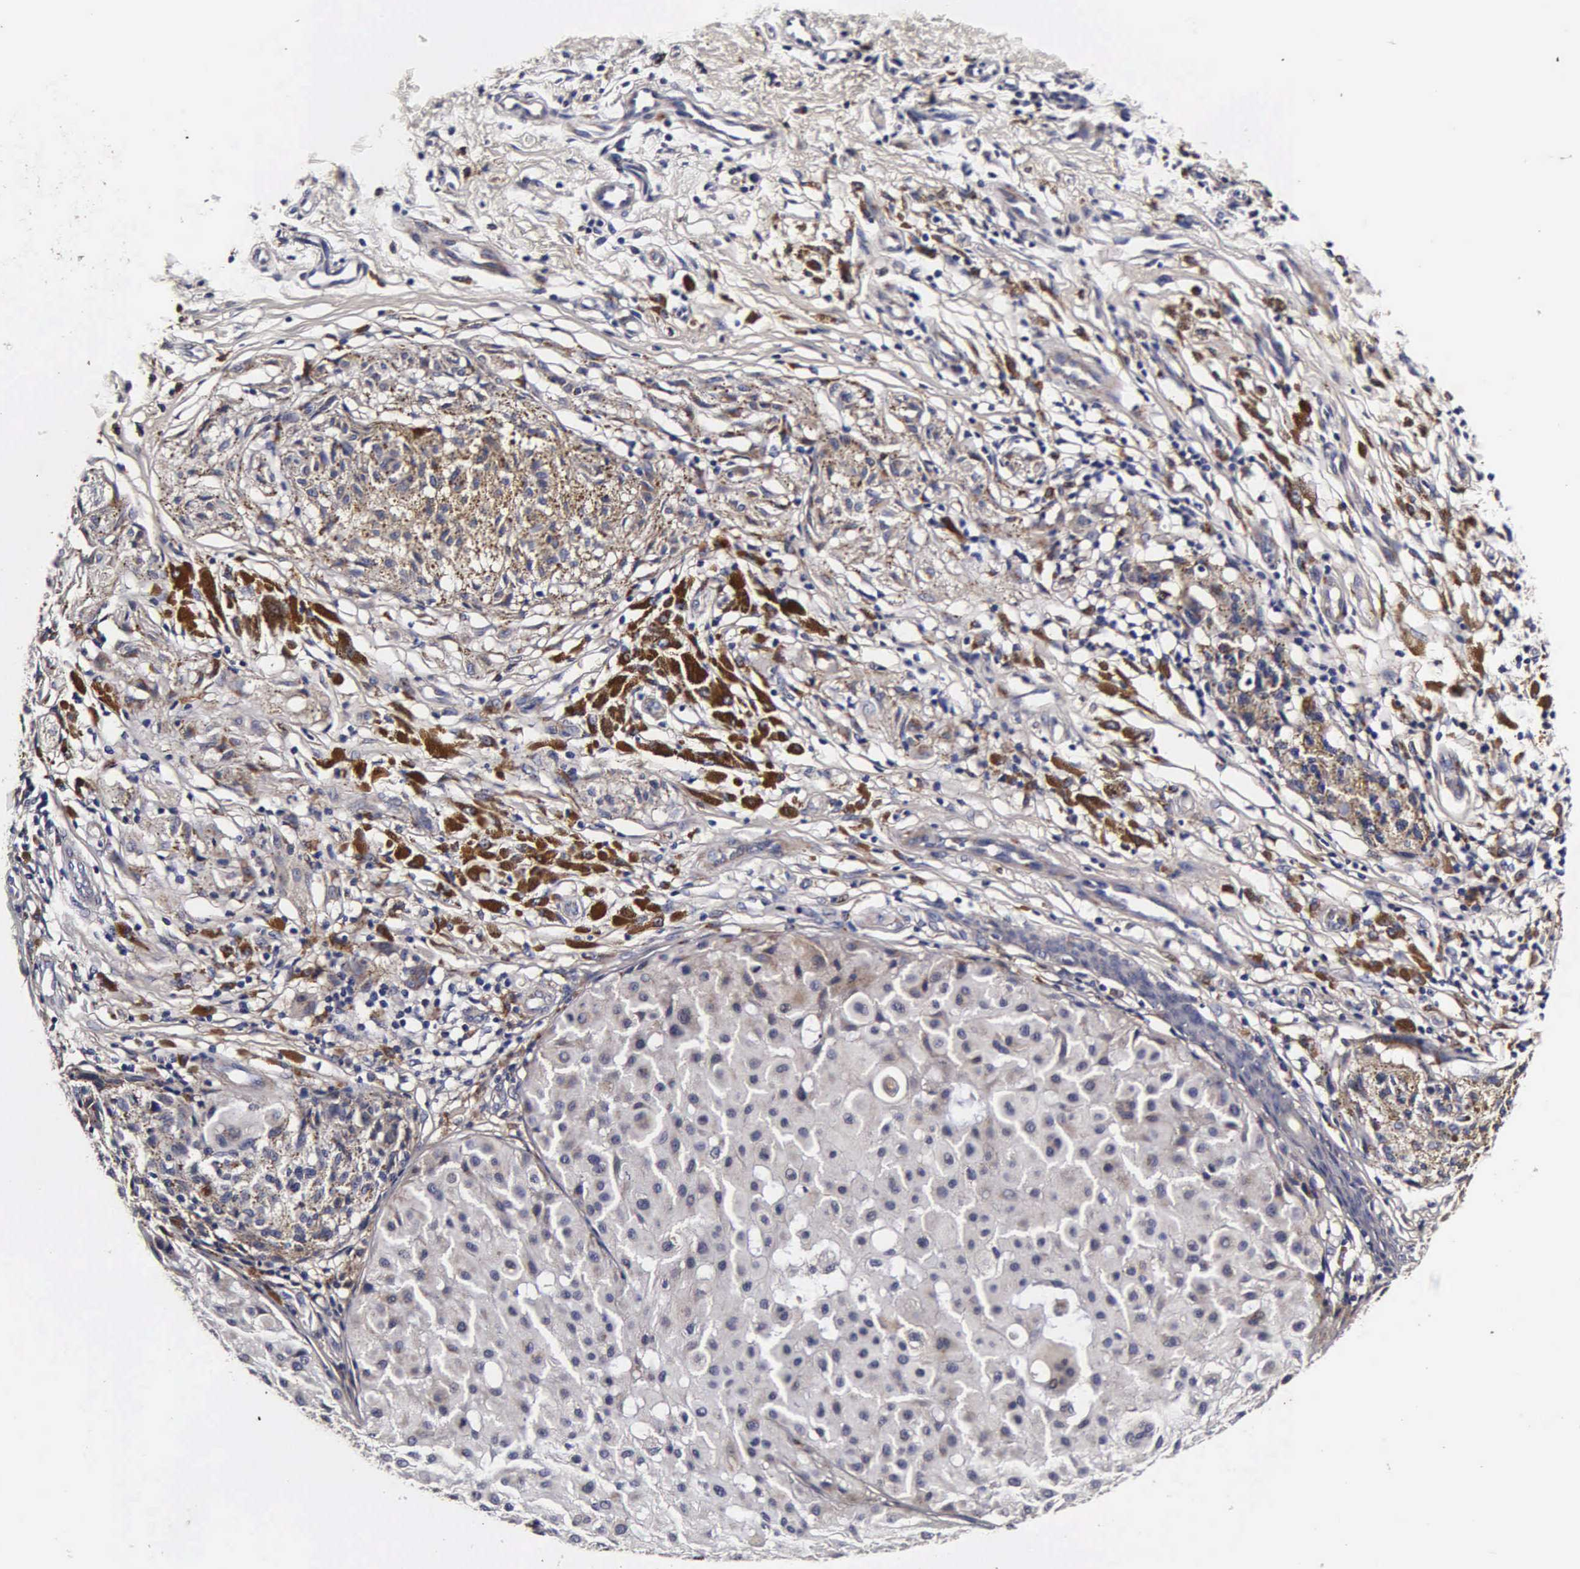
{"staining": {"intensity": "negative", "quantity": "none", "location": "none"}, "tissue": "melanoma", "cell_type": "Tumor cells", "image_type": "cancer", "snomed": [{"axis": "morphology", "description": "Malignant melanoma, NOS"}, {"axis": "topography", "description": "Skin"}], "caption": "Tumor cells are negative for protein expression in human melanoma.", "gene": "CST3", "patient": {"sex": "male", "age": 36}}